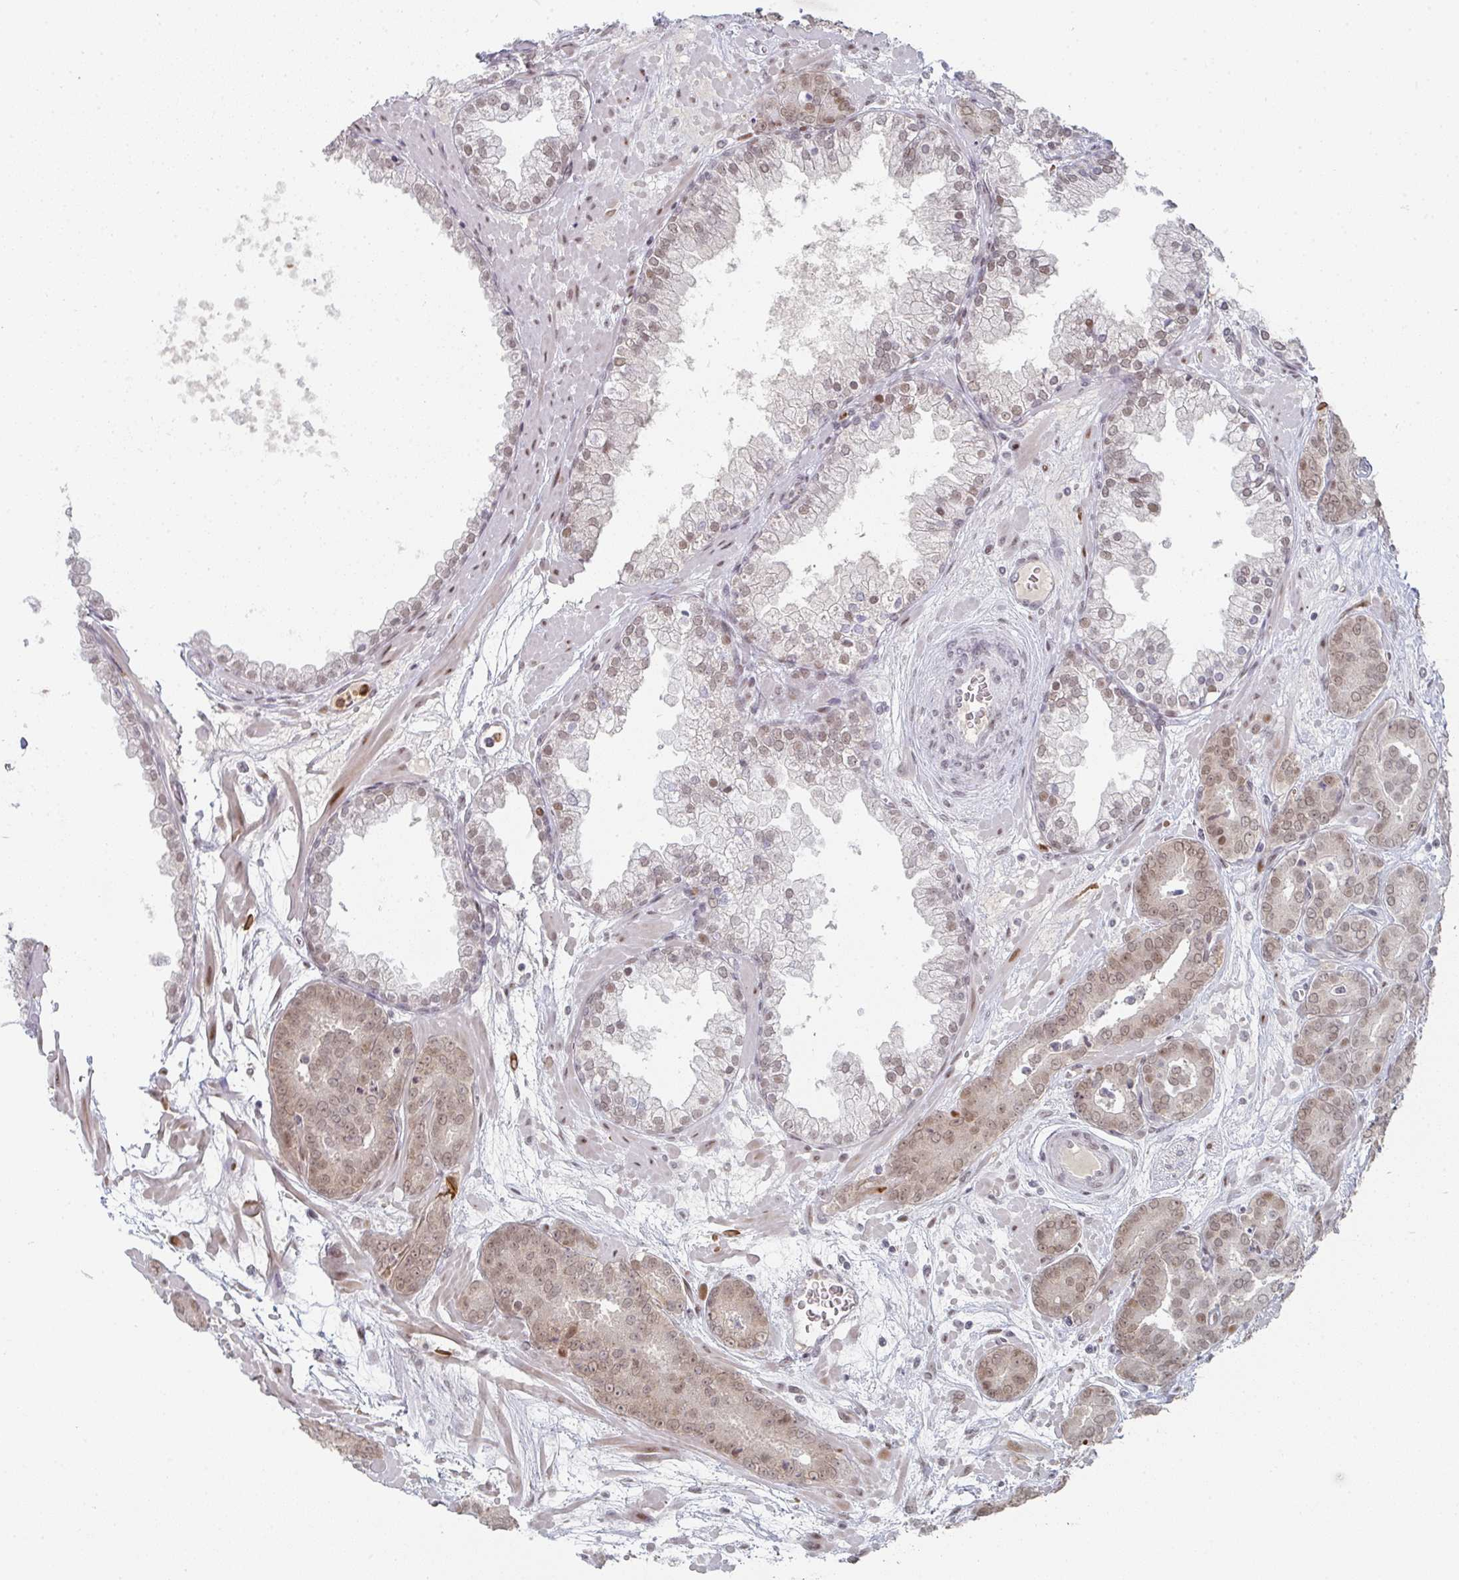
{"staining": {"intensity": "weak", "quantity": ">75%", "location": "nuclear"}, "tissue": "prostate cancer", "cell_type": "Tumor cells", "image_type": "cancer", "snomed": [{"axis": "morphology", "description": "Adenocarcinoma, High grade"}, {"axis": "topography", "description": "Prostate"}], "caption": "Prostate high-grade adenocarcinoma stained for a protein displays weak nuclear positivity in tumor cells. The staining was performed using DAB, with brown indicating positive protein expression. Nuclei are stained blue with hematoxylin.", "gene": "LIN54", "patient": {"sex": "male", "age": 66}}